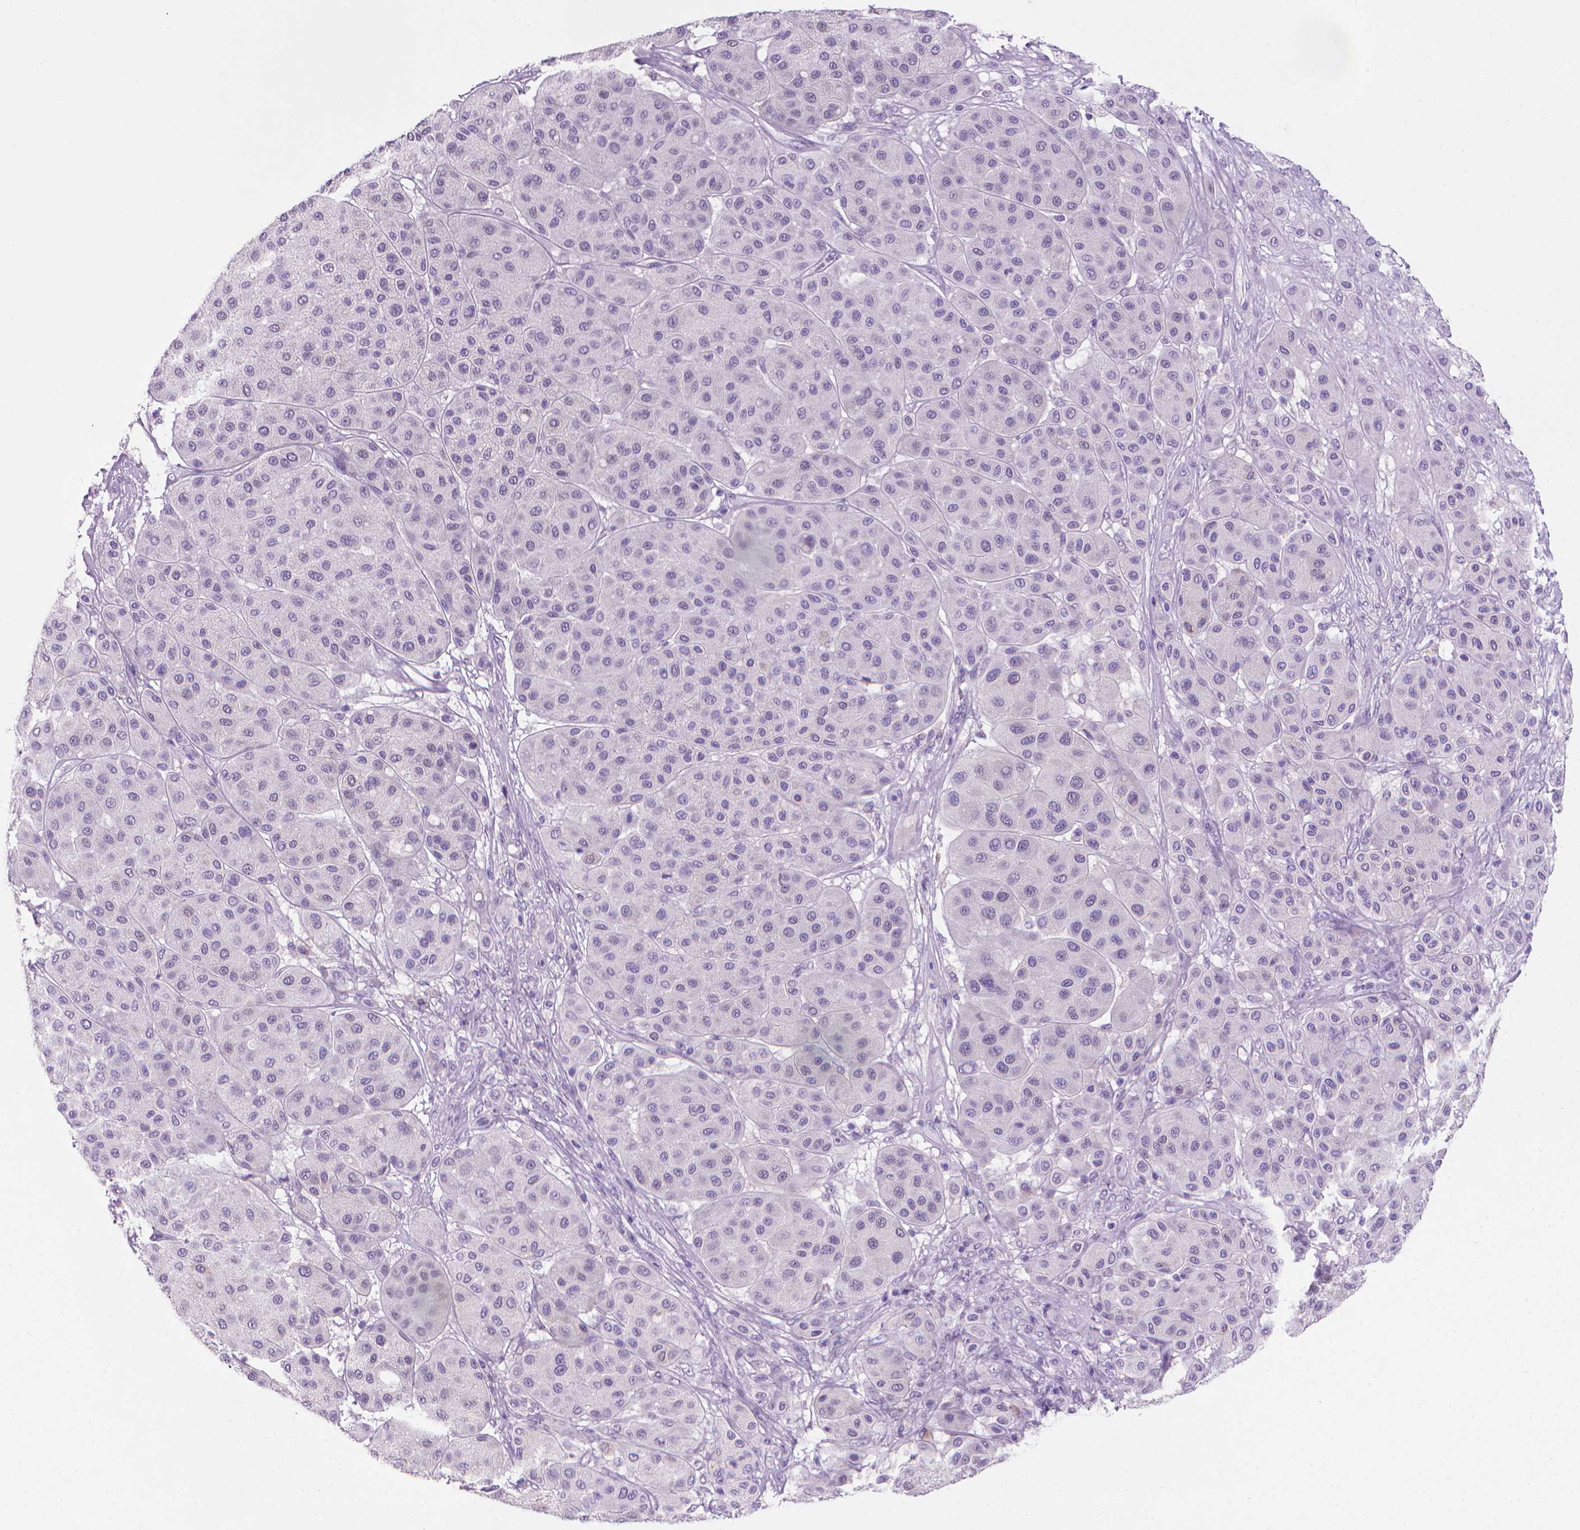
{"staining": {"intensity": "negative", "quantity": "none", "location": "none"}, "tissue": "melanoma", "cell_type": "Tumor cells", "image_type": "cancer", "snomed": [{"axis": "morphology", "description": "Malignant melanoma, Metastatic site"}, {"axis": "topography", "description": "Smooth muscle"}], "caption": "The image shows no significant staining in tumor cells of malignant melanoma (metastatic site).", "gene": "MUC1", "patient": {"sex": "male", "age": 41}}